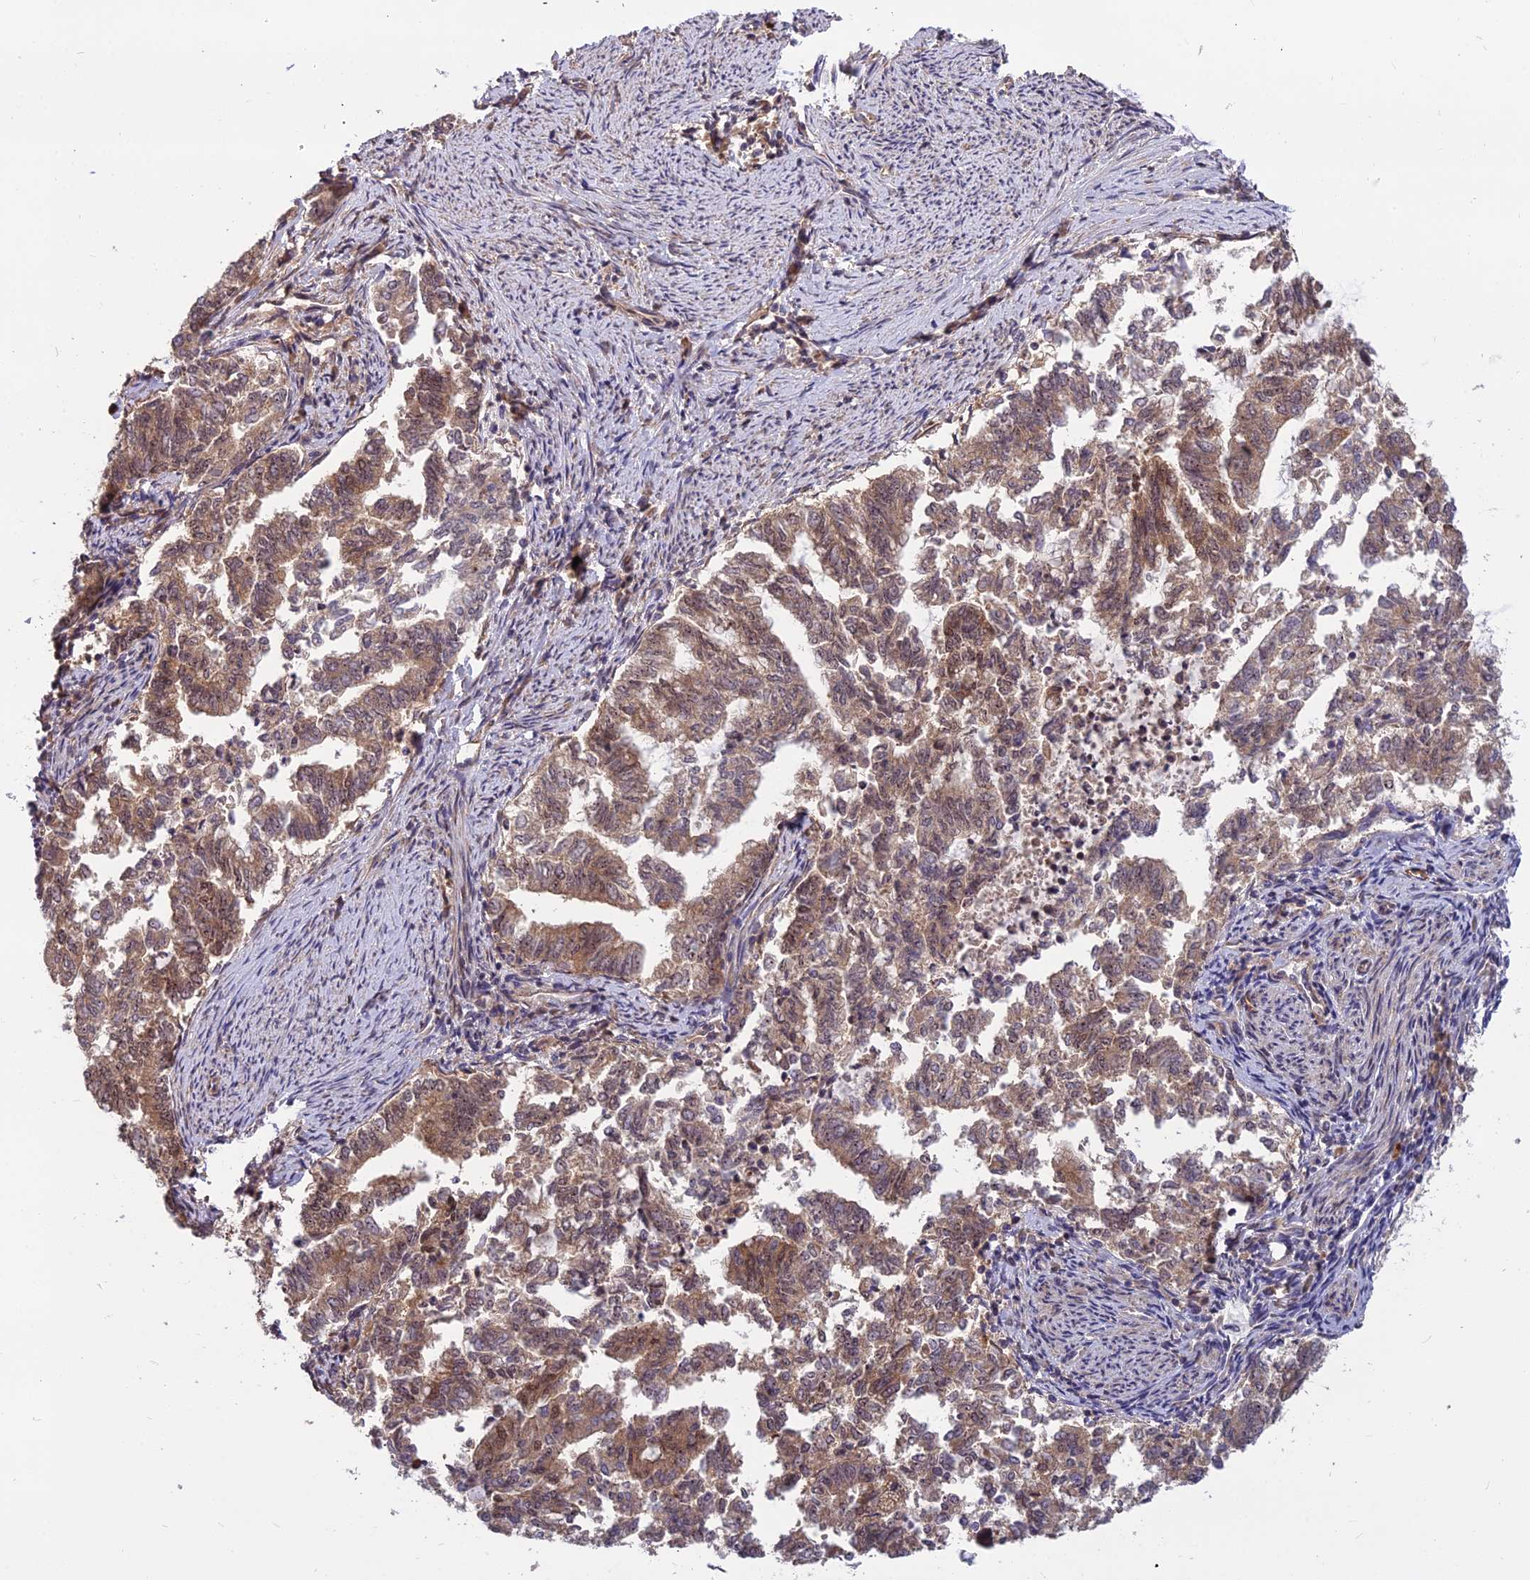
{"staining": {"intensity": "moderate", "quantity": ">75%", "location": "cytoplasmic/membranous,nuclear"}, "tissue": "endometrial cancer", "cell_type": "Tumor cells", "image_type": "cancer", "snomed": [{"axis": "morphology", "description": "Adenocarcinoma, NOS"}, {"axis": "topography", "description": "Endometrium"}], "caption": "Immunohistochemistry (IHC) photomicrograph of neoplastic tissue: endometrial cancer stained using immunohistochemistry demonstrates medium levels of moderate protein expression localized specifically in the cytoplasmic/membranous and nuclear of tumor cells, appearing as a cytoplasmic/membranous and nuclear brown color.", "gene": "TCEA3", "patient": {"sex": "female", "age": 79}}